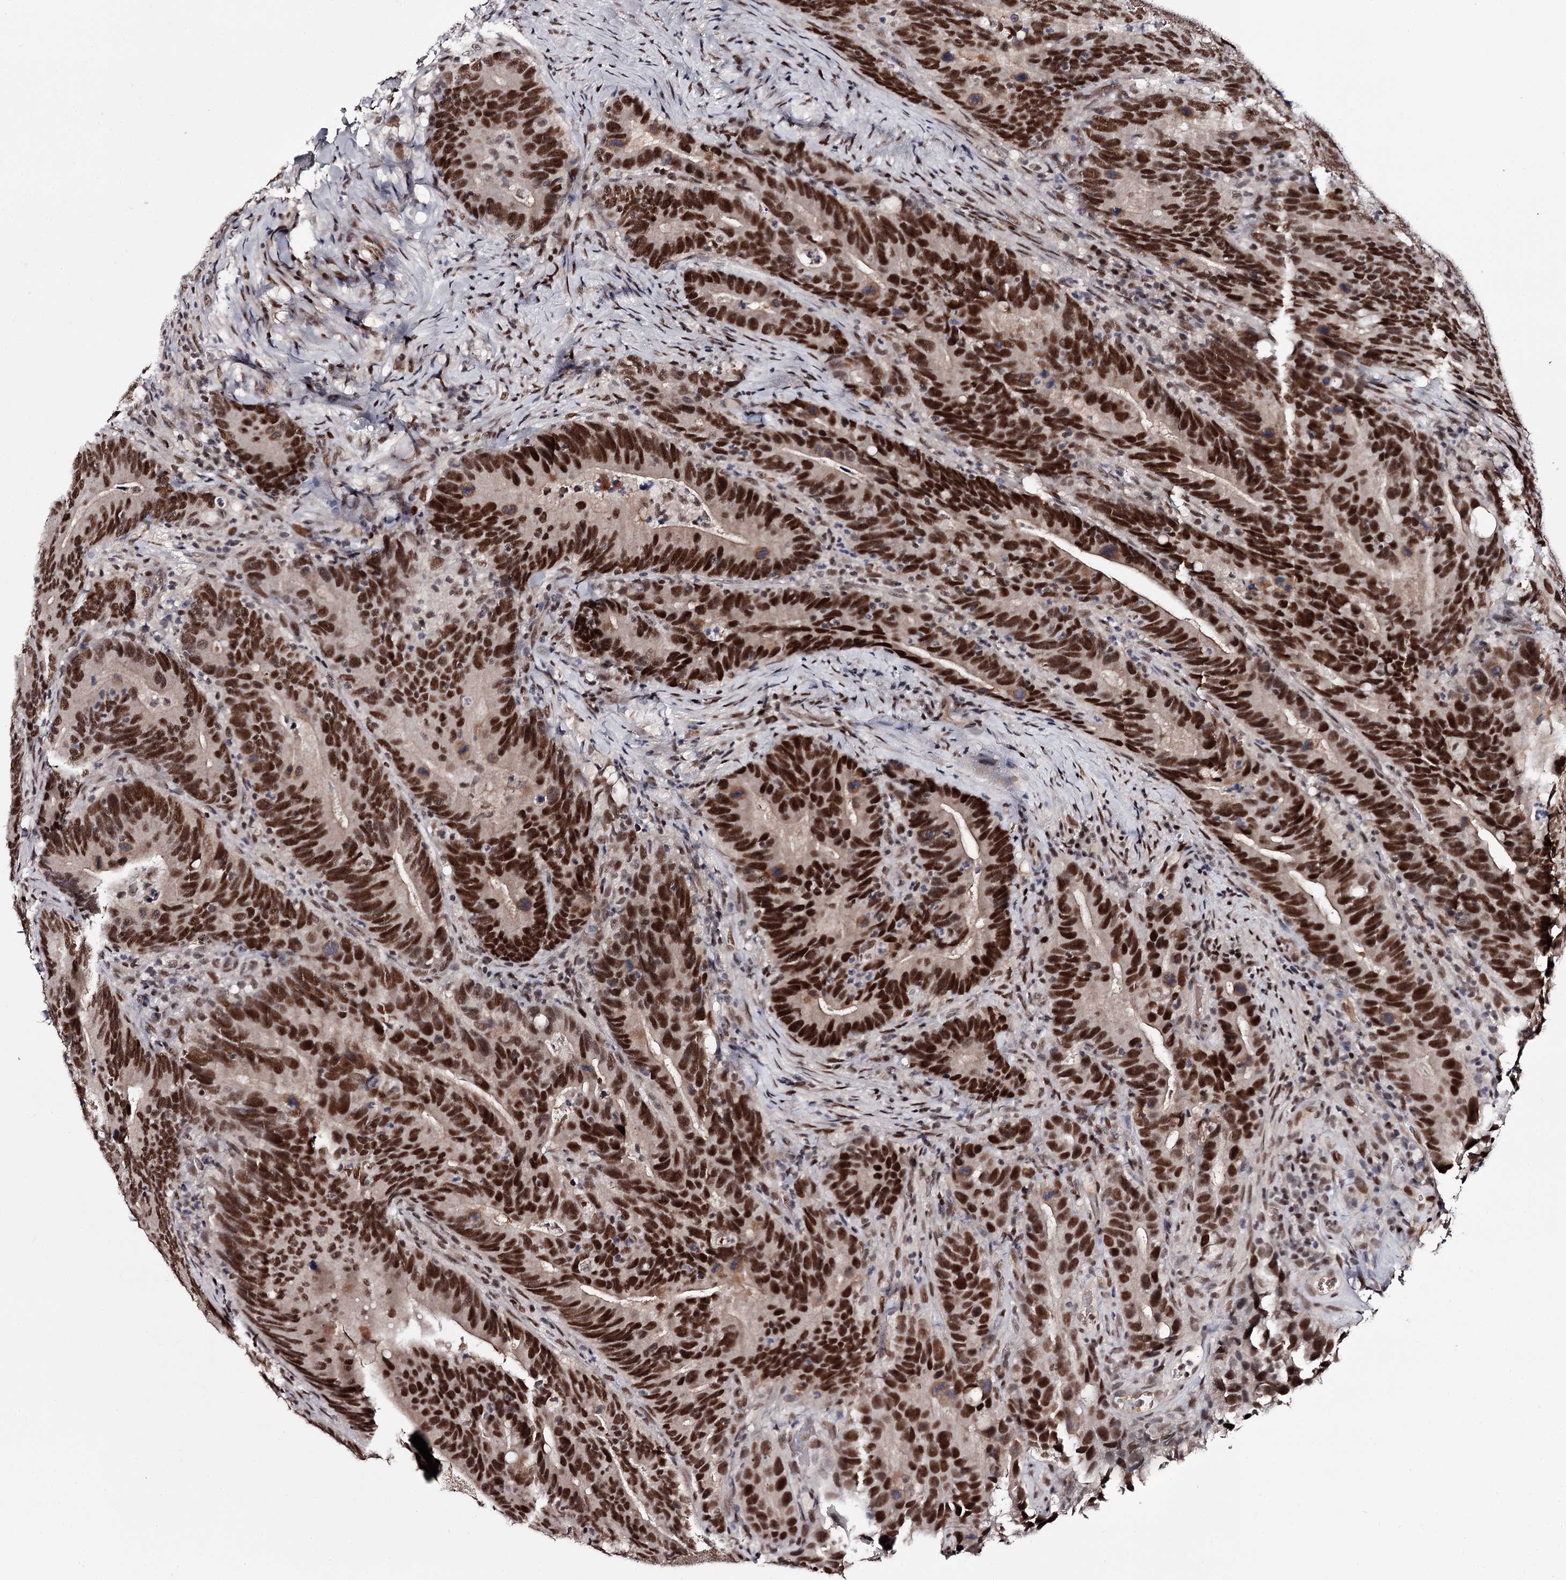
{"staining": {"intensity": "strong", "quantity": ">75%", "location": "nuclear"}, "tissue": "colorectal cancer", "cell_type": "Tumor cells", "image_type": "cancer", "snomed": [{"axis": "morphology", "description": "Adenocarcinoma, NOS"}, {"axis": "topography", "description": "Colon"}], "caption": "Immunohistochemical staining of human colorectal cancer (adenocarcinoma) shows strong nuclear protein positivity in approximately >75% of tumor cells. (DAB (3,3'-diaminobenzidine) IHC, brown staining for protein, blue staining for nuclei).", "gene": "TTC33", "patient": {"sex": "female", "age": 66}}